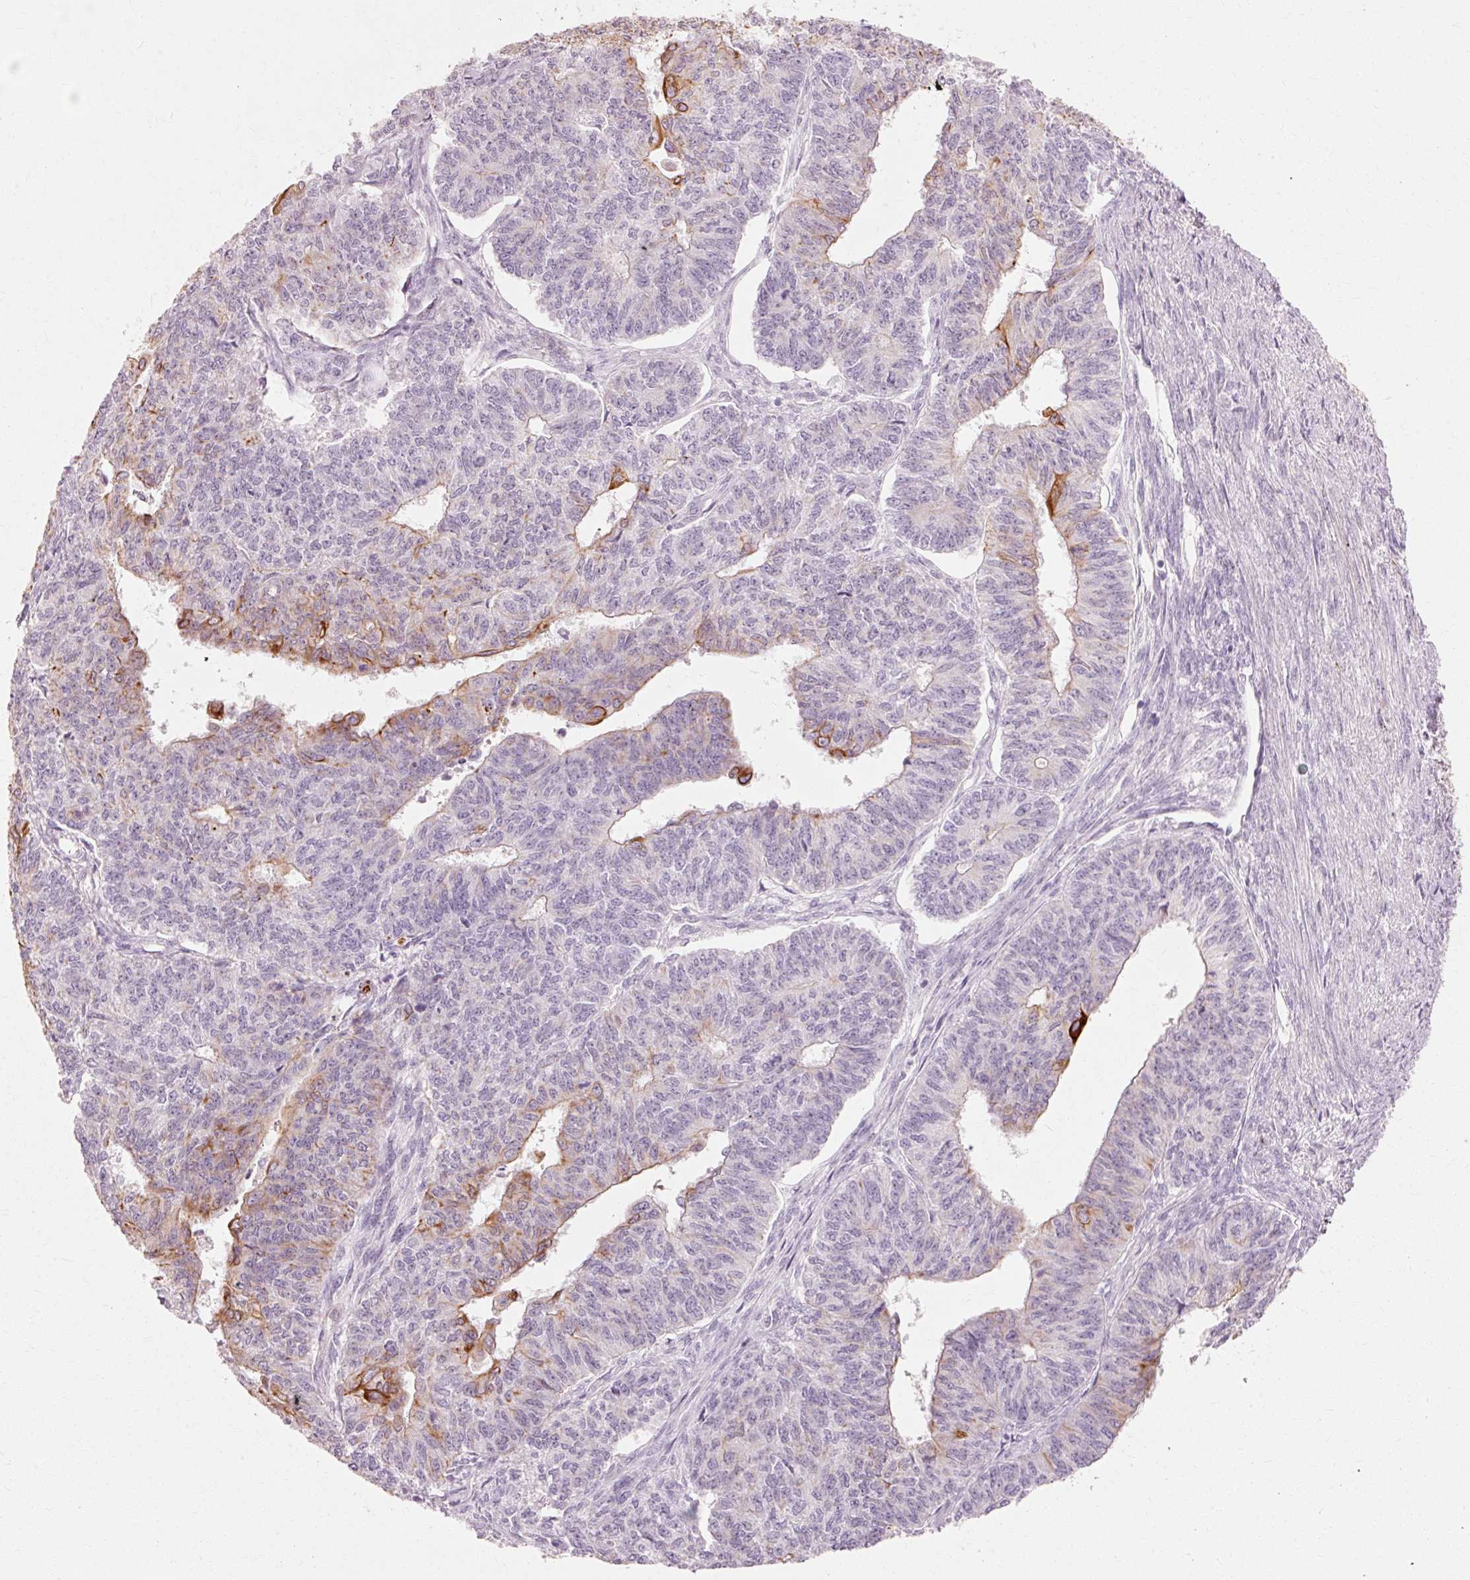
{"staining": {"intensity": "strong", "quantity": "<25%", "location": "cytoplasmic/membranous"}, "tissue": "endometrial cancer", "cell_type": "Tumor cells", "image_type": "cancer", "snomed": [{"axis": "morphology", "description": "Adenocarcinoma, NOS"}, {"axis": "topography", "description": "Endometrium"}], "caption": "This micrograph displays adenocarcinoma (endometrial) stained with immunohistochemistry to label a protein in brown. The cytoplasmic/membranous of tumor cells show strong positivity for the protein. Nuclei are counter-stained blue.", "gene": "TRIM73", "patient": {"sex": "female", "age": 32}}